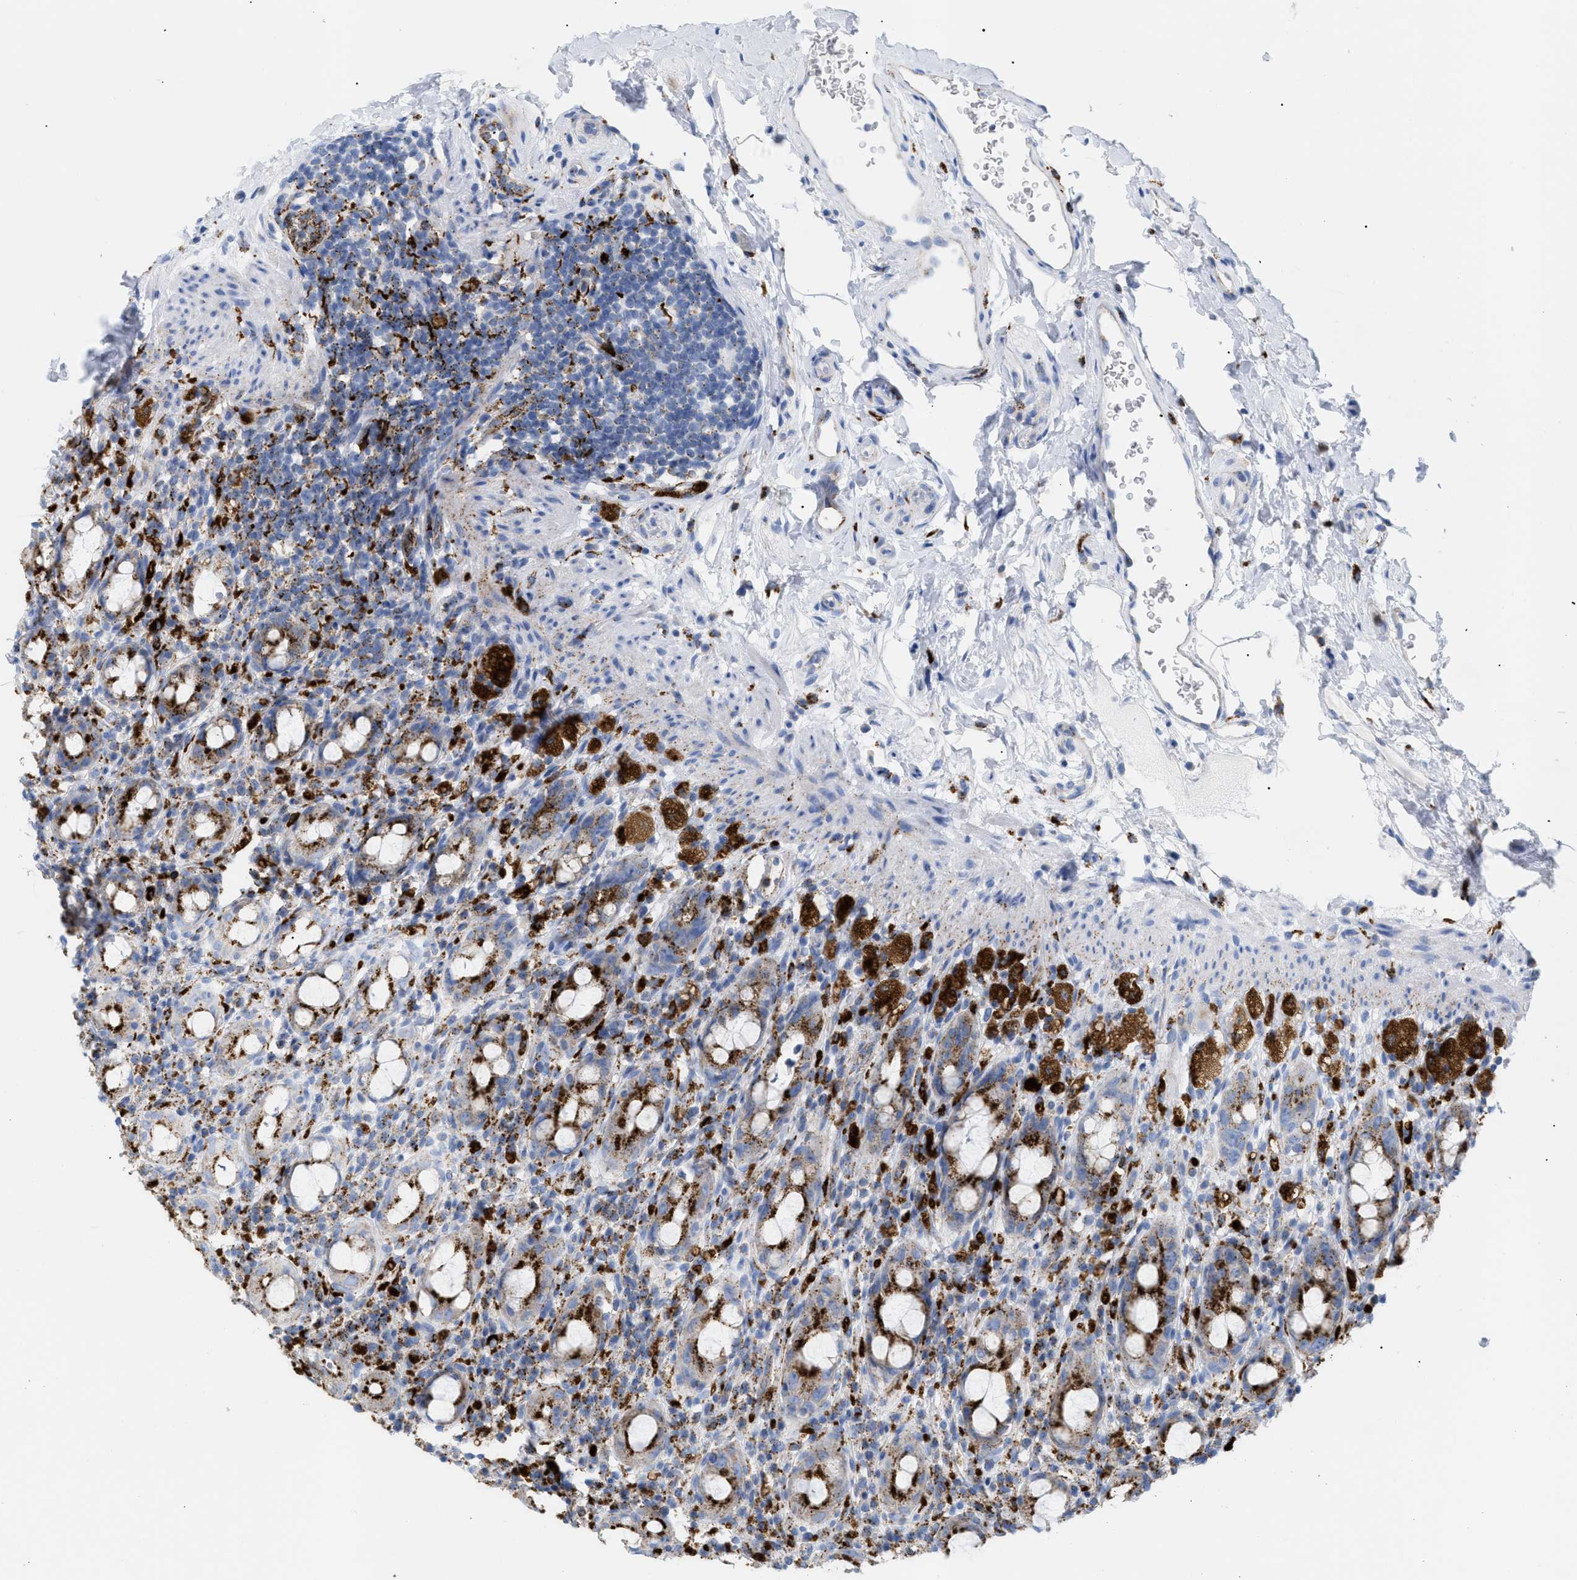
{"staining": {"intensity": "strong", "quantity": ">75%", "location": "cytoplasmic/membranous"}, "tissue": "rectum", "cell_type": "Glandular cells", "image_type": "normal", "snomed": [{"axis": "morphology", "description": "Normal tissue, NOS"}, {"axis": "topography", "description": "Rectum"}], "caption": "DAB (3,3'-diaminobenzidine) immunohistochemical staining of normal rectum demonstrates strong cytoplasmic/membranous protein staining in about >75% of glandular cells.", "gene": "DRAM2", "patient": {"sex": "male", "age": 44}}